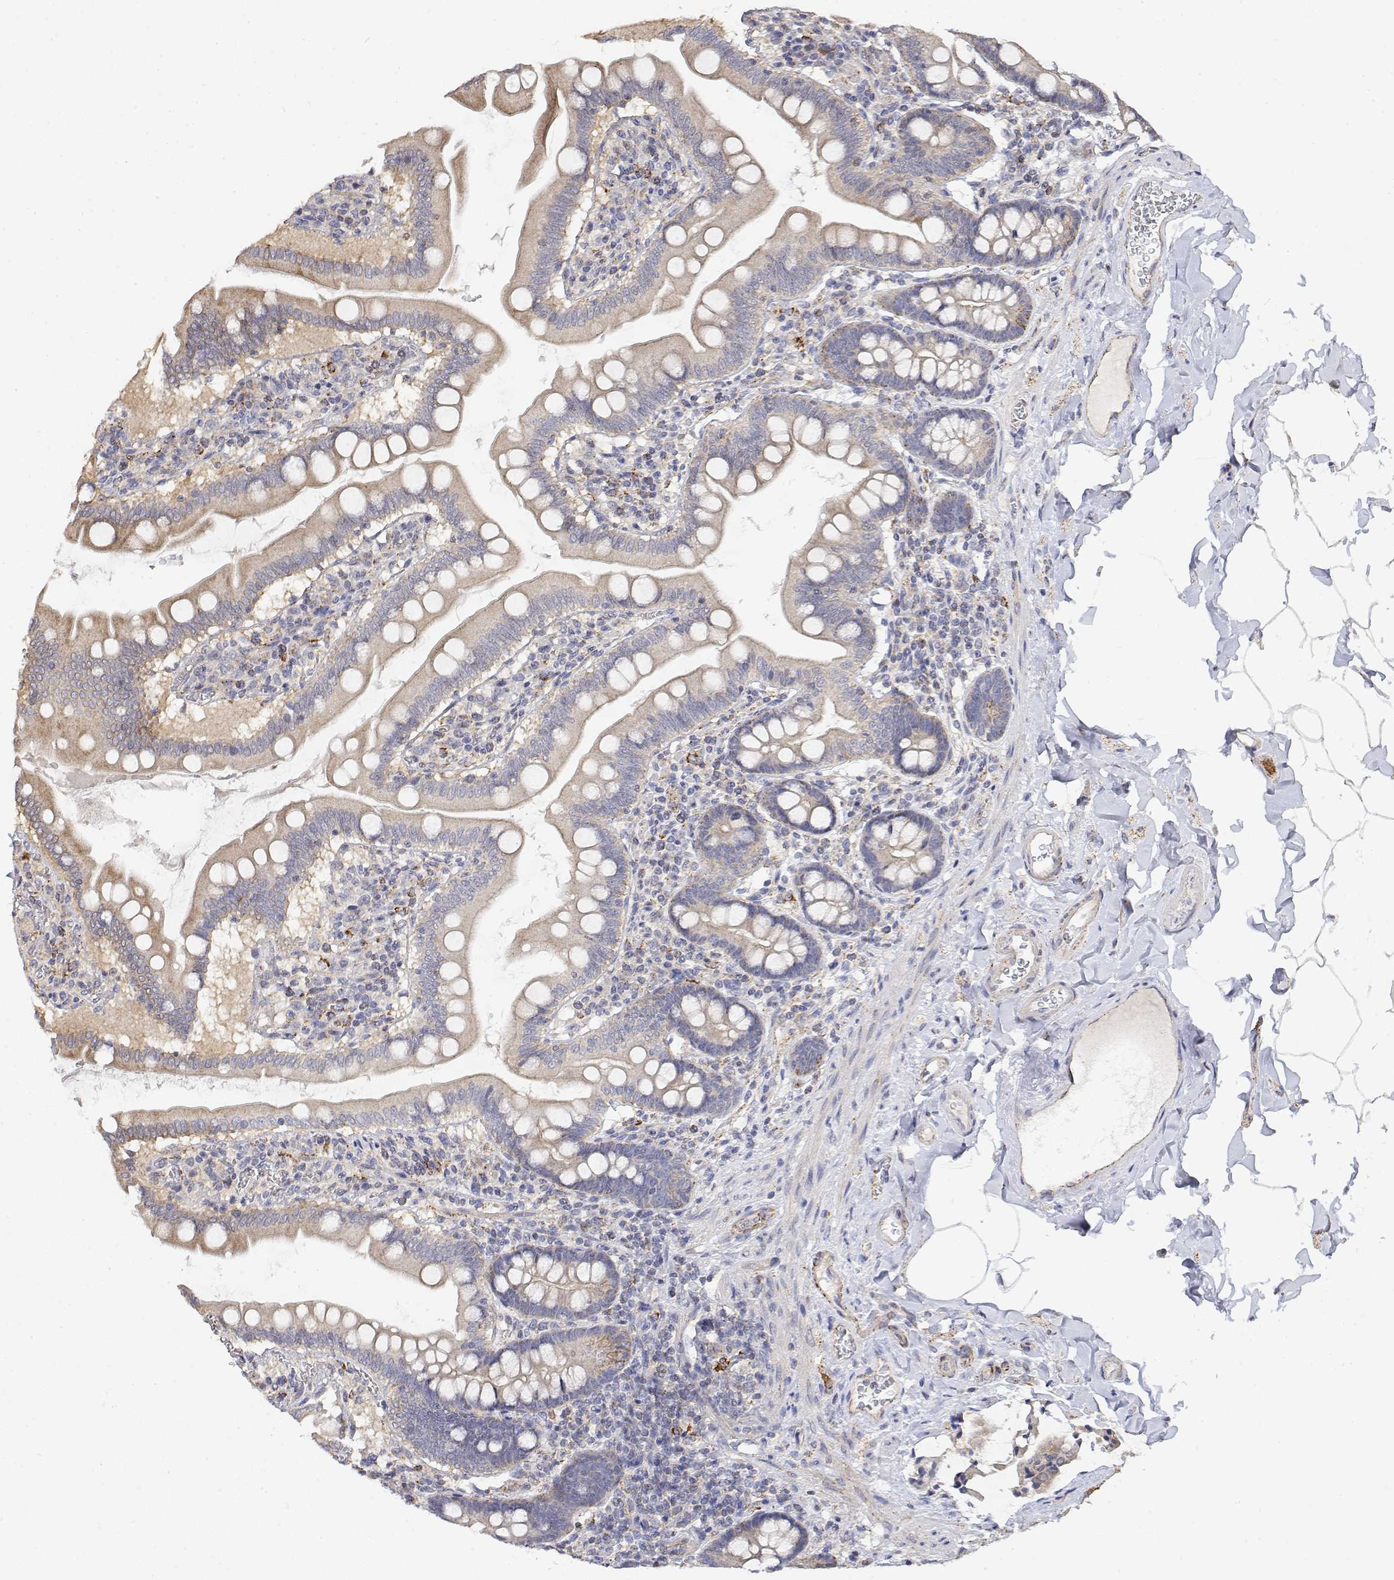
{"staining": {"intensity": "weak", "quantity": "25%-75%", "location": "cytoplasmic/membranous"}, "tissue": "small intestine", "cell_type": "Glandular cells", "image_type": "normal", "snomed": [{"axis": "morphology", "description": "Normal tissue, NOS"}, {"axis": "topography", "description": "Small intestine"}], "caption": "Small intestine stained with DAB IHC exhibits low levels of weak cytoplasmic/membranous expression in approximately 25%-75% of glandular cells.", "gene": "LONRF3", "patient": {"sex": "female", "age": 56}}